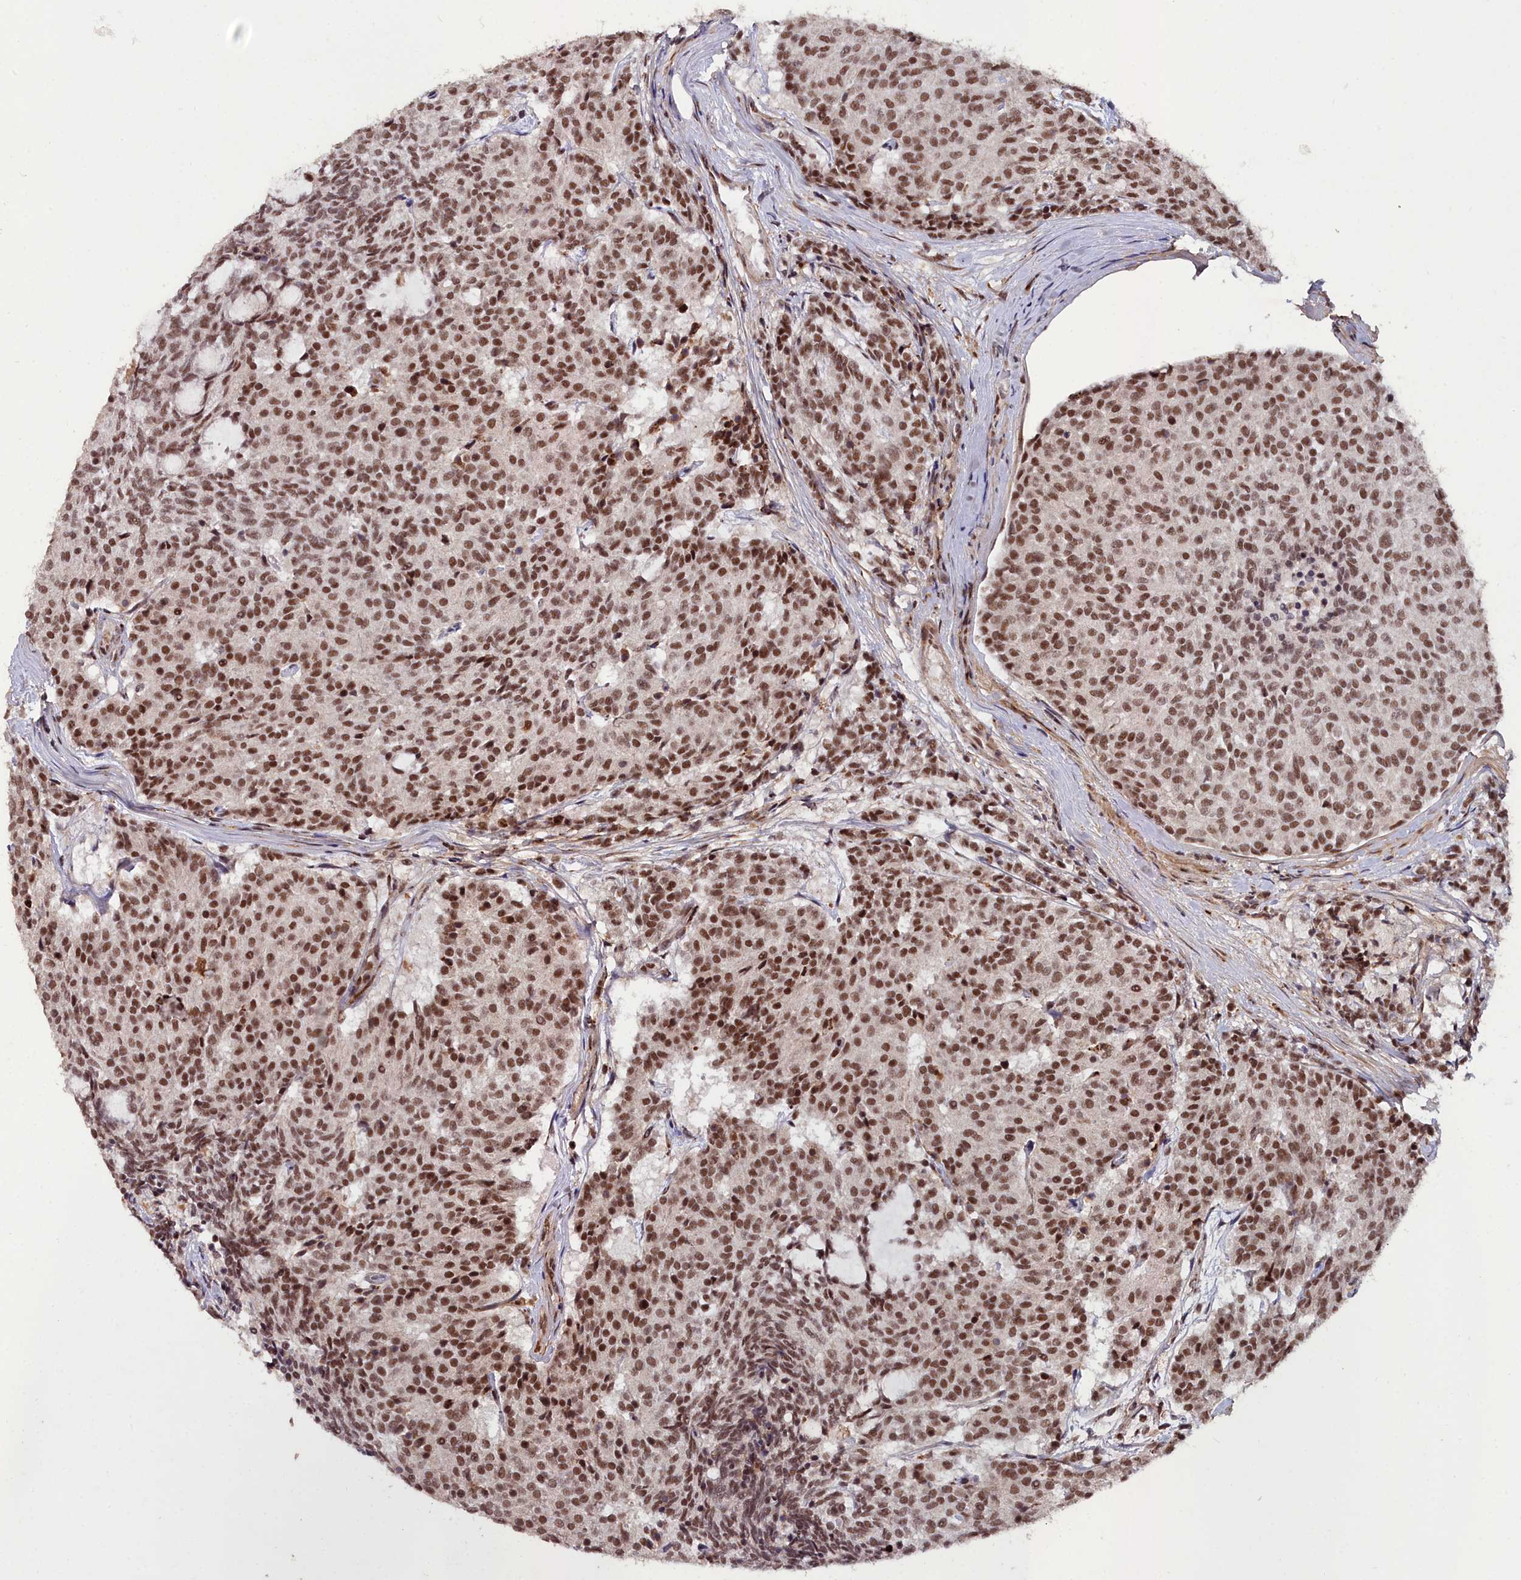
{"staining": {"intensity": "moderate", "quantity": ">75%", "location": "nuclear"}, "tissue": "carcinoid", "cell_type": "Tumor cells", "image_type": "cancer", "snomed": [{"axis": "morphology", "description": "Carcinoid, malignant, NOS"}, {"axis": "topography", "description": "Pancreas"}], "caption": "Tumor cells exhibit medium levels of moderate nuclear expression in about >75% of cells in human carcinoid. The staining was performed using DAB (3,3'-diaminobenzidine) to visualize the protein expression in brown, while the nuclei were stained in blue with hematoxylin (Magnification: 20x).", "gene": "CXXC1", "patient": {"sex": "female", "age": 54}}